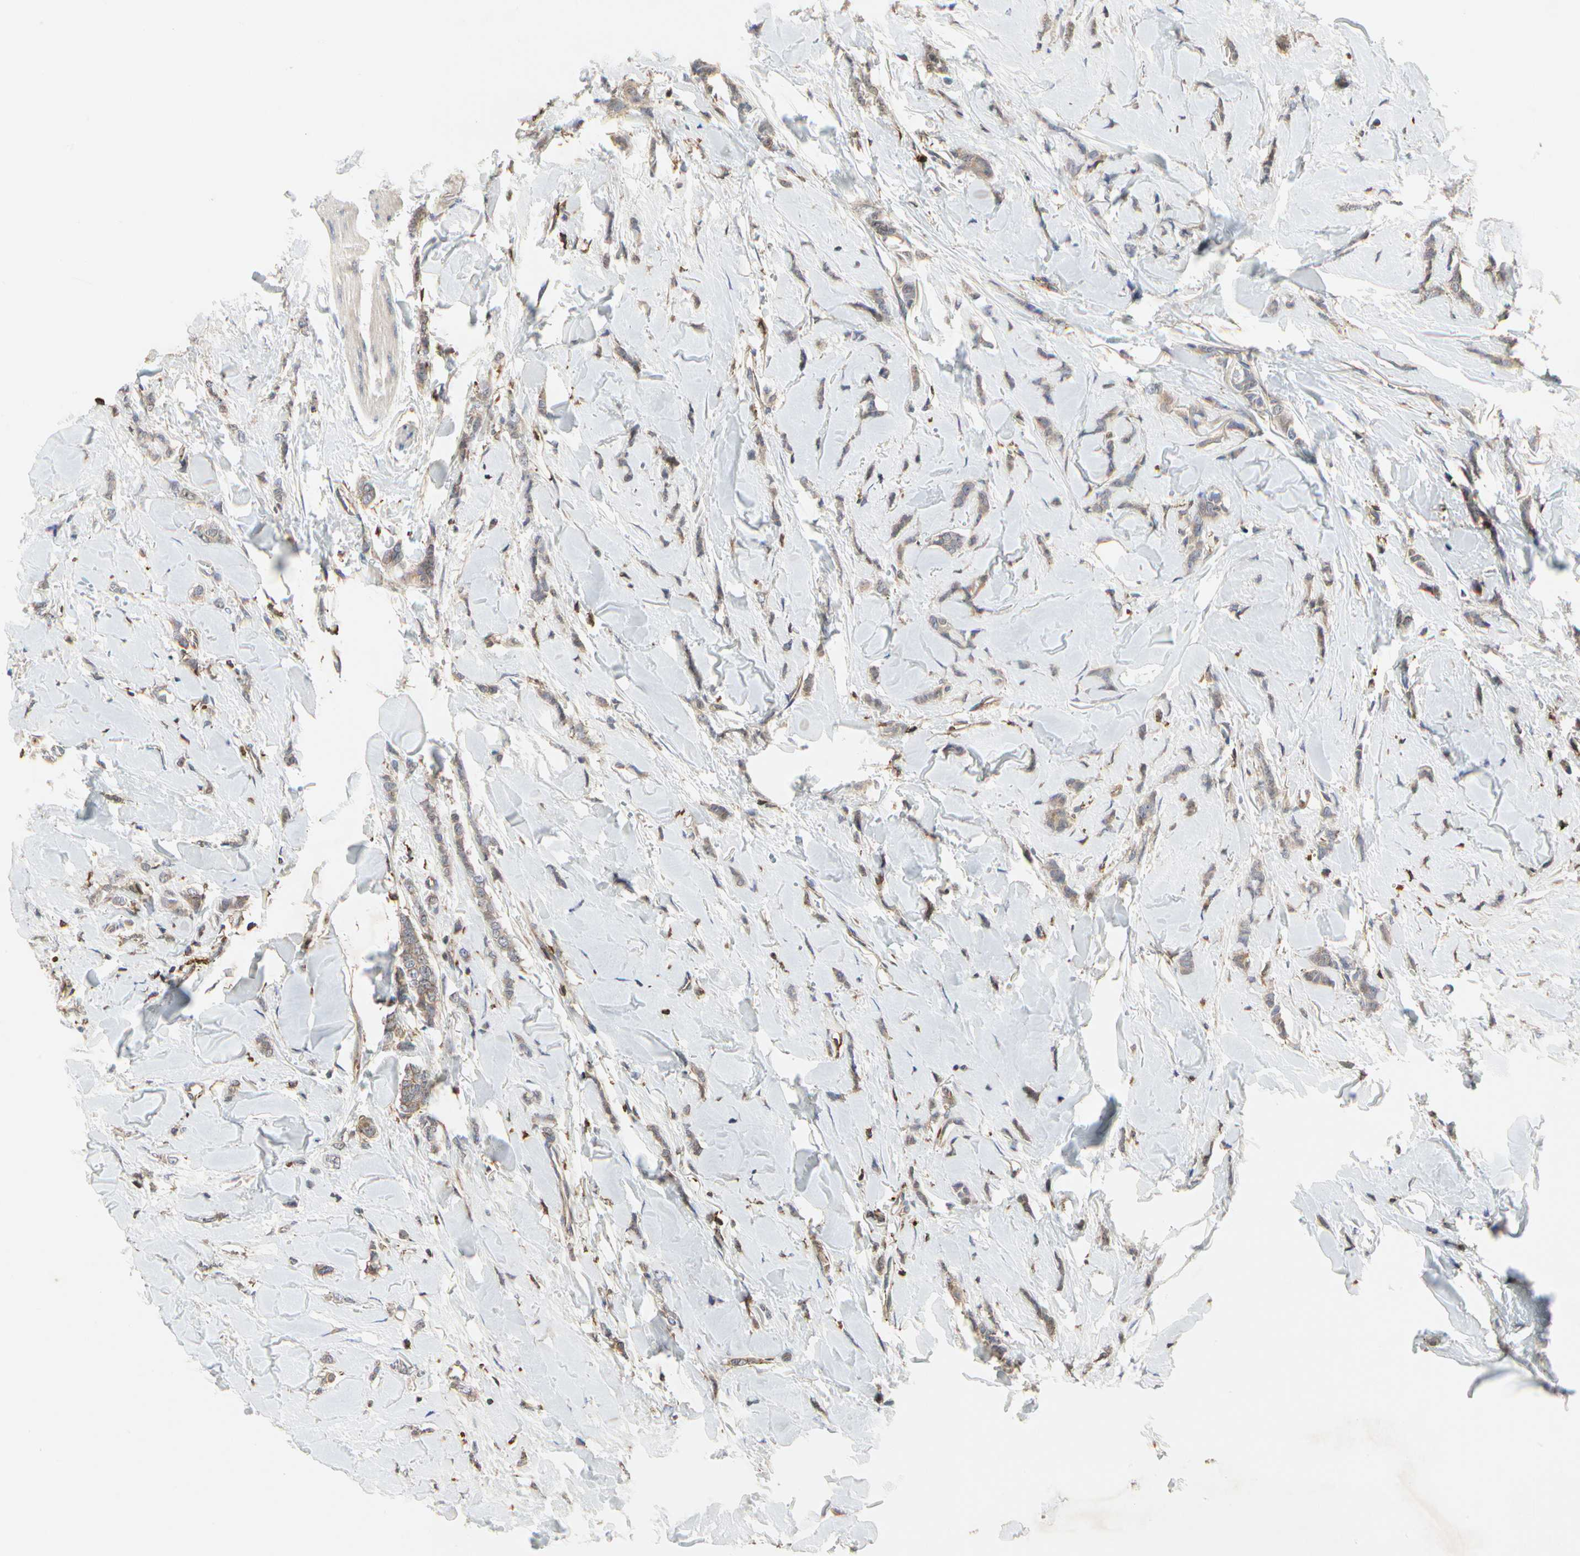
{"staining": {"intensity": "weak", "quantity": ">75%", "location": "cytoplasmic/membranous"}, "tissue": "breast cancer", "cell_type": "Tumor cells", "image_type": "cancer", "snomed": [{"axis": "morphology", "description": "Lobular carcinoma"}, {"axis": "topography", "description": "Skin"}, {"axis": "topography", "description": "Breast"}], "caption": "A micrograph of breast lobular carcinoma stained for a protein reveals weak cytoplasmic/membranous brown staining in tumor cells. The staining is performed using DAB (3,3'-diaminobenzidine) brown chromogen to label protein expression. The nuclei are counter-stained blue using hematoxylin.", "gene": "NAPG", "patient": {"sex": "female", "age": 46}}